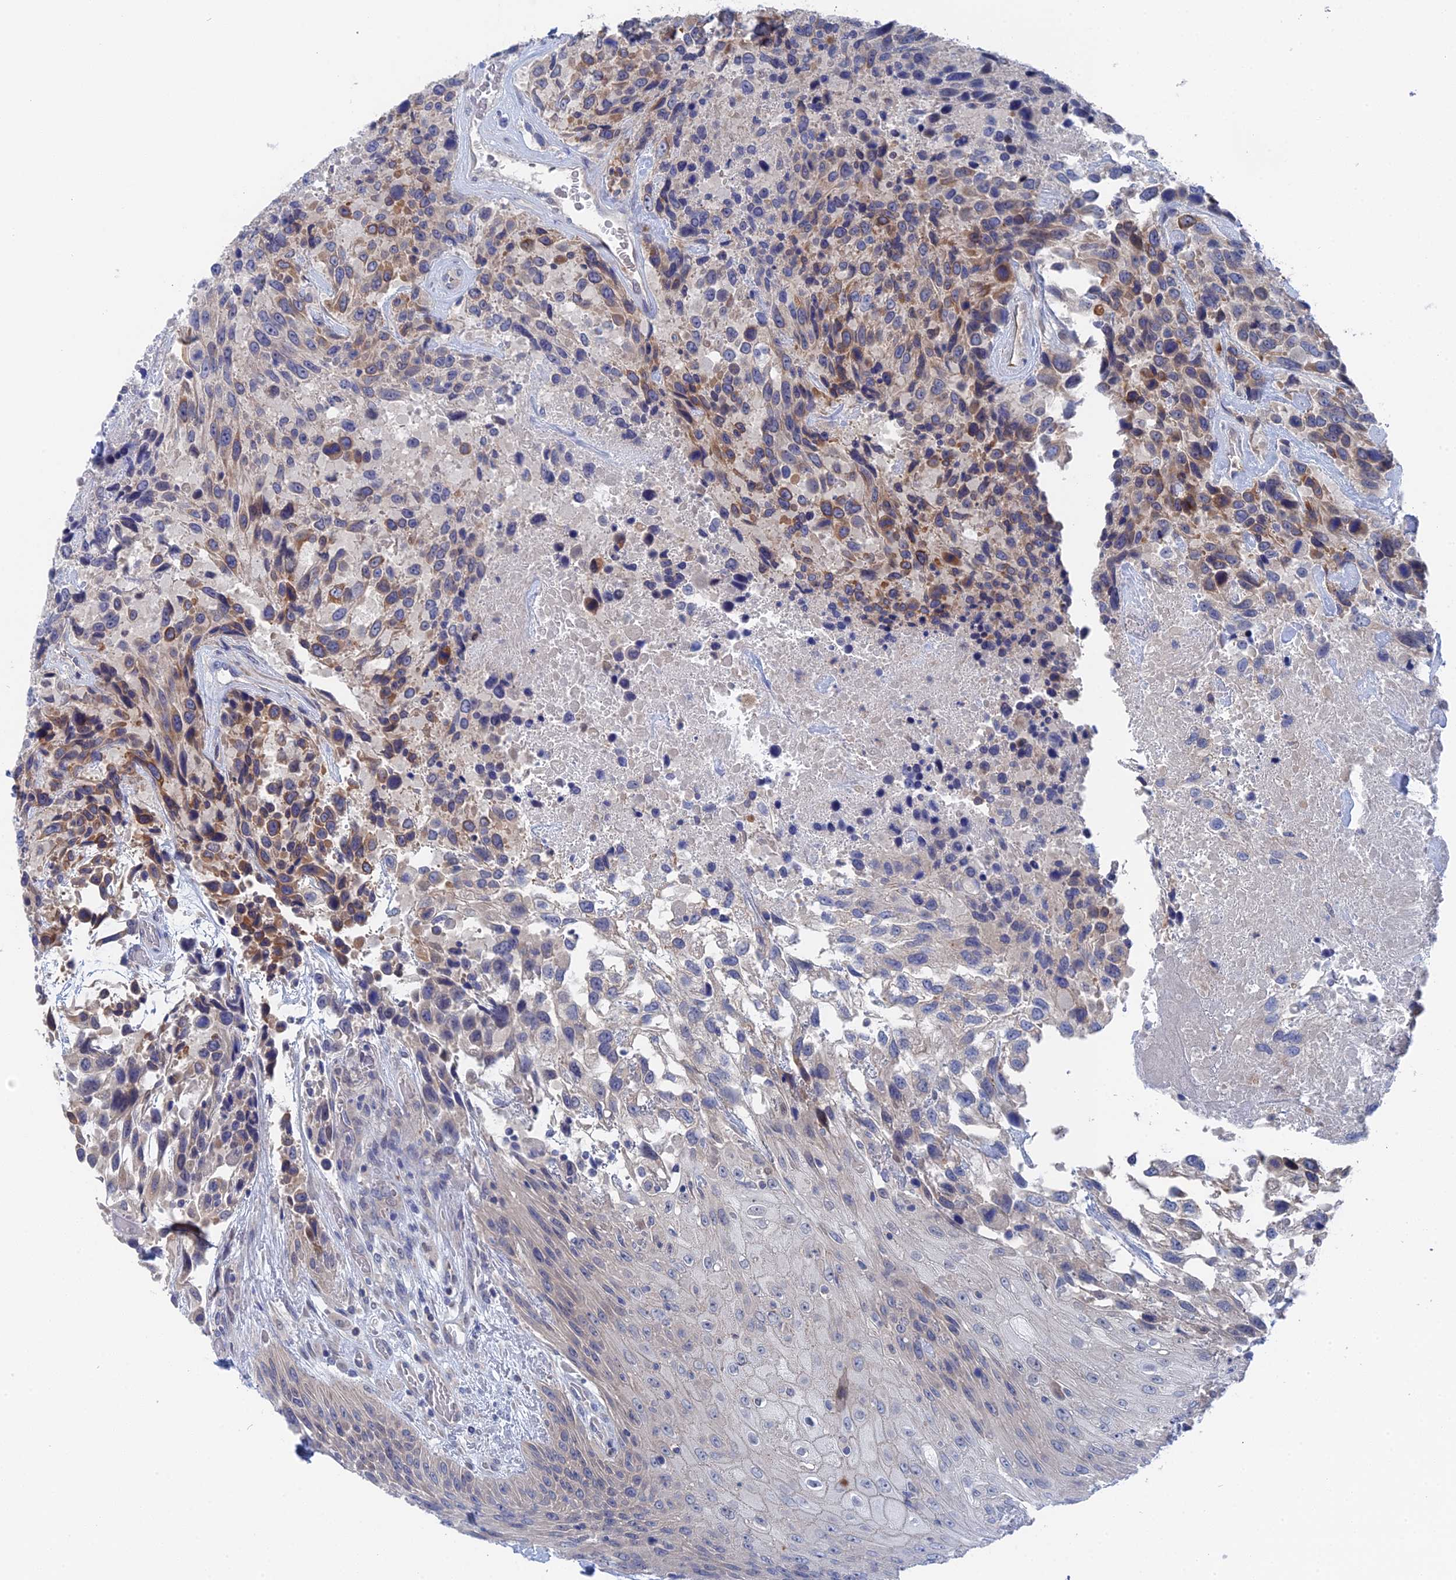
{"staining": {"intensity": "moderate", "quantity": "<25%", "location": "cytoplasmic/membranous"}, "tissue": "urothelial cancer", "cell_type": "Tumor cells", "image_type": "cancer", "snomed": [{"axis": "morphology", "description": "Urothelial carcinoma, High grade"}, {"axis": "topography", "description": "Urinary bladder"}], "caption": "Protein analysis of urothelial carcinoma (high-grade) tissue displays moderate cytoplasmic/membranous expression in about <25% of tumor cells.", "gene": "MTHFSD", "patient": {"sex": "female", "age": 70}}